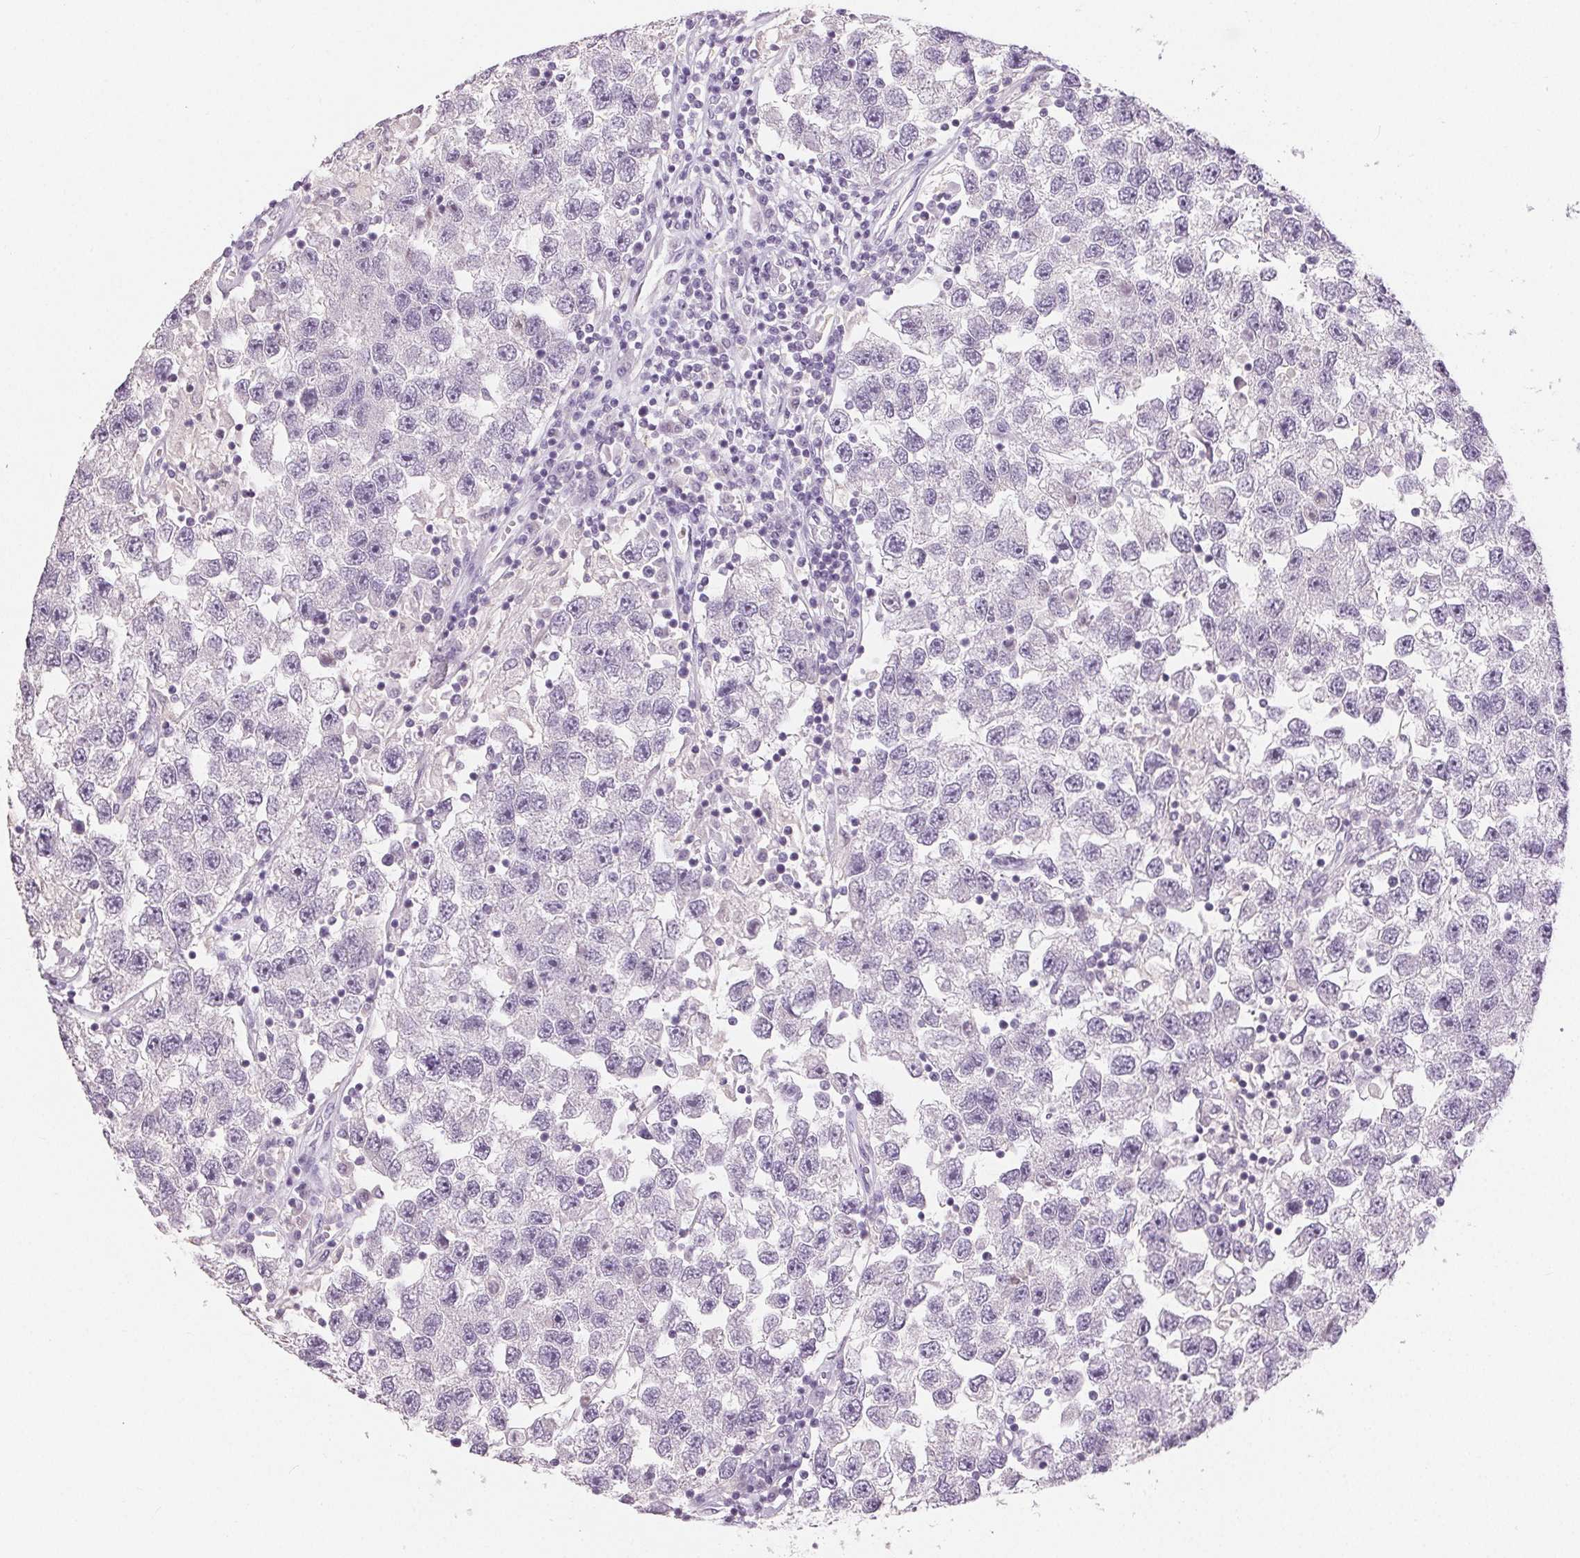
{"staining": {"intensity": "negative", "quantity": "none", "location": "none"}, "tissue": "testis cancer", "cell_type": "Tumor cells", "image_type": "cancer", "snomed": [{"axis": "morphology", "description": "Seminoma, NOS"}, {"axis": "topography", "description": "Testis"}], "caption": "Tumor cells show no significant protein expression in testis cancer.", "gene": "TMEM174", "patient": {"sex": "male", "age": 26}}